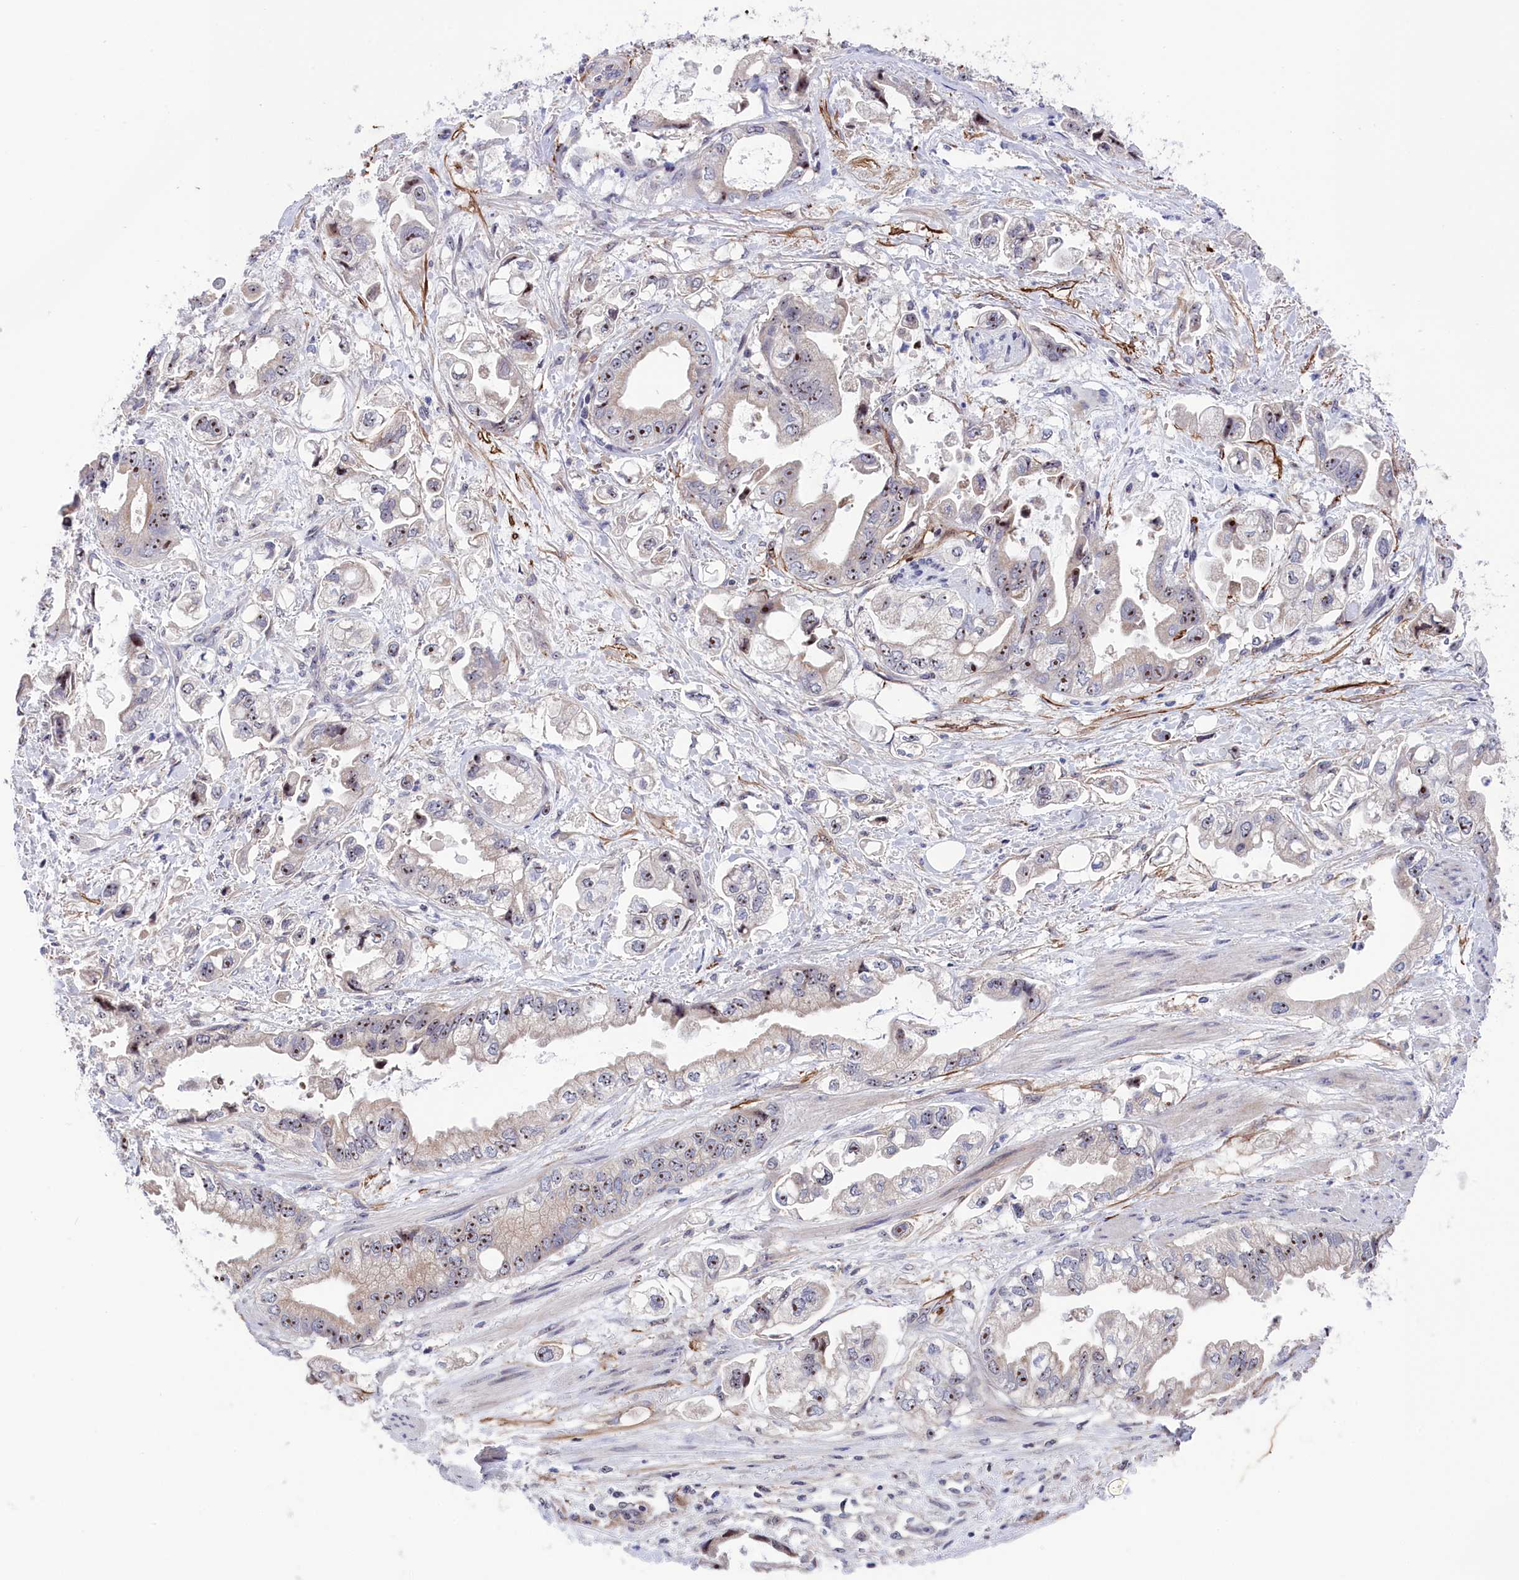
{"staining": {"intensity": "moderate", "quantity": "25%-75%", "location": "nuclear"}, "tissue": "stomach cancer", "cell_type": "Tumor cells", "image_type": "cancer", "snomed": [{"axis": "morphology", "description": "Adenocarcinoma, NOS"}, {"axis": "topography", "description": "Stomach"}], "caption": "Adenocarcinoma (stomach) stained with a brown dye demonstrates moderate nuclear positive expression in approximately 25%-75% of tumor cells.", "gene": "PPAN", "patient": {"sex": "male", "age": 62}}